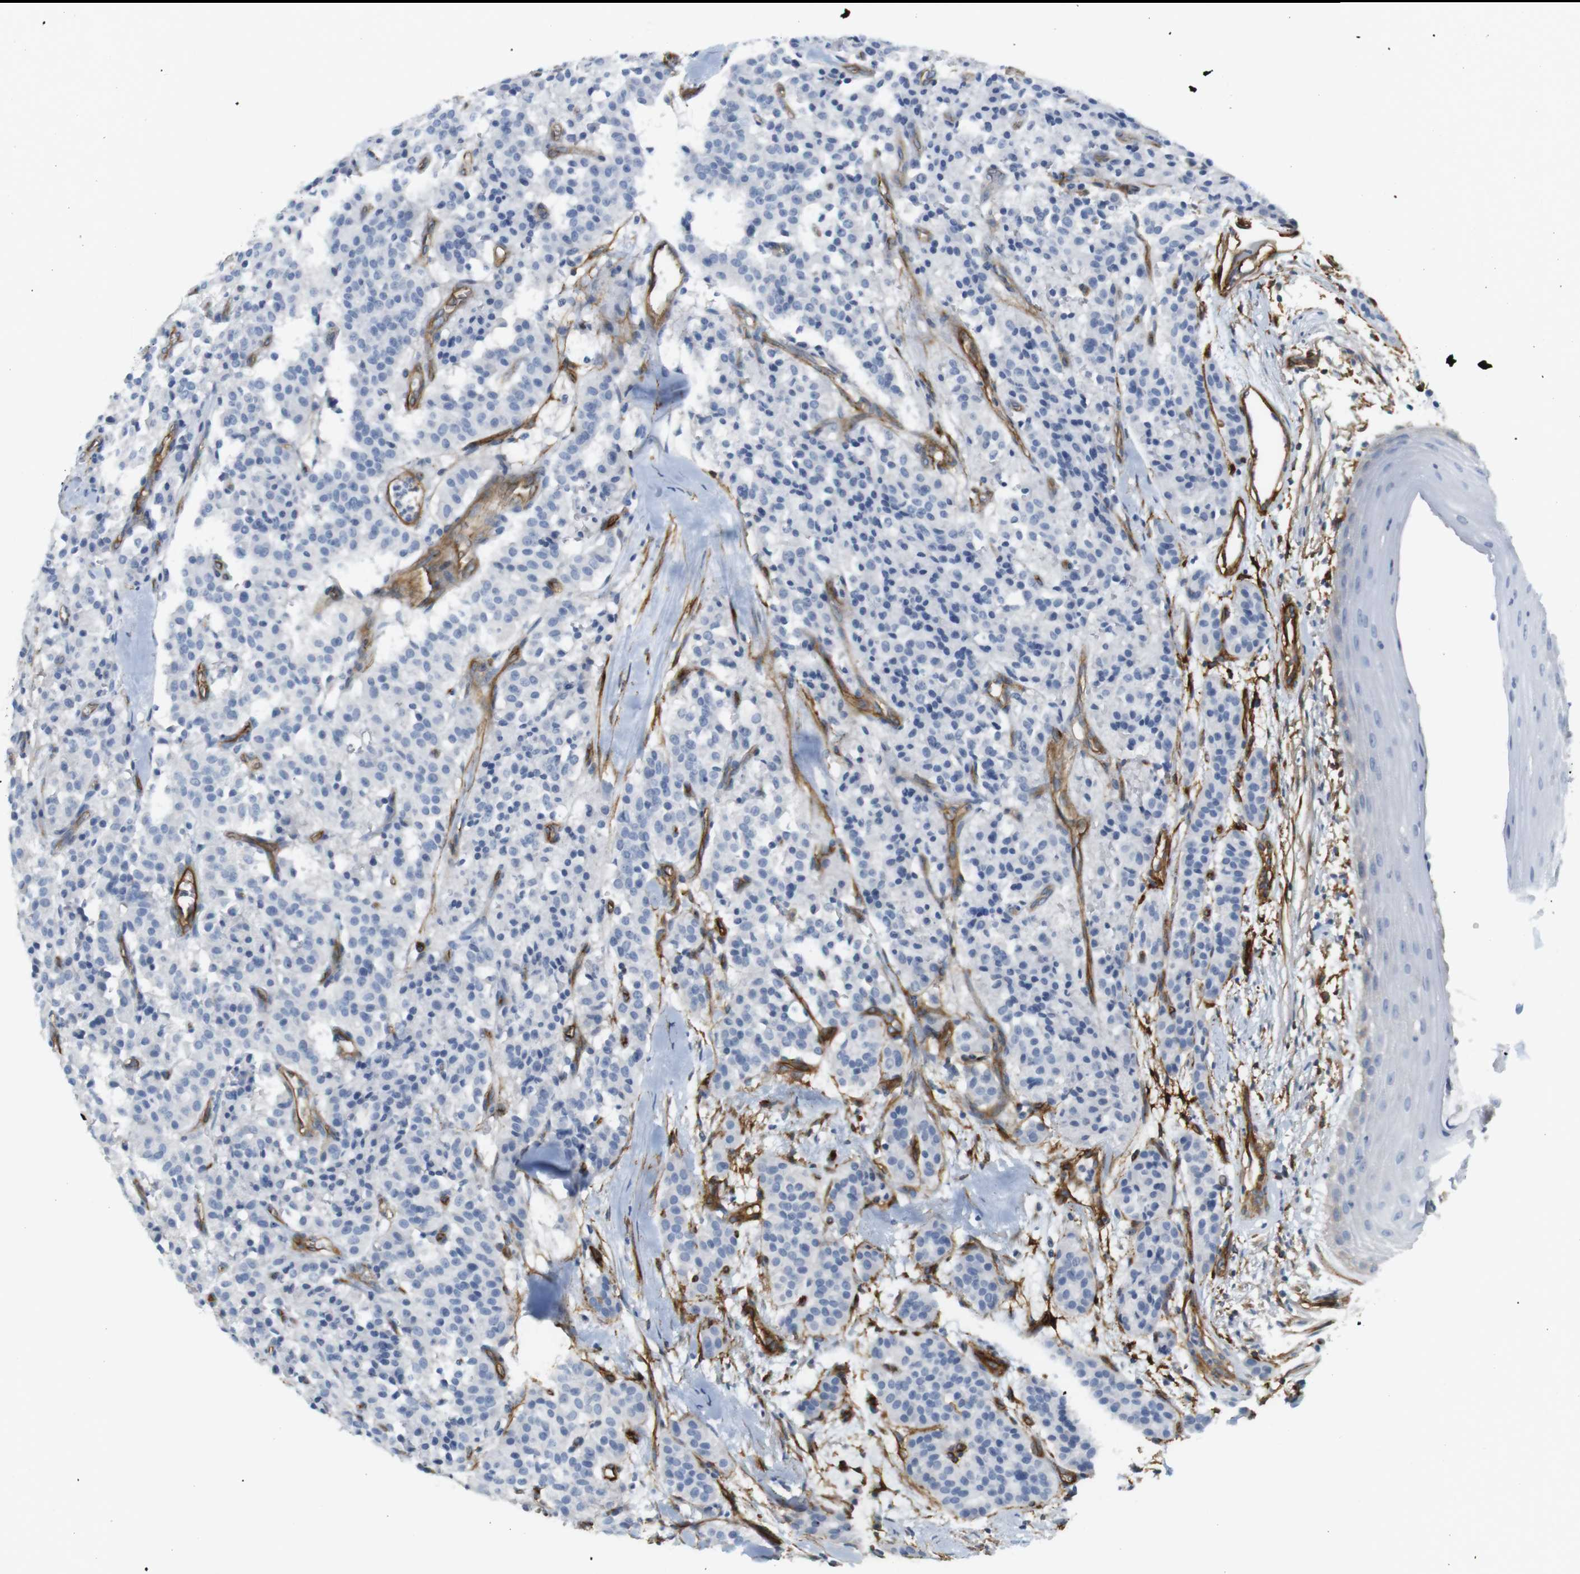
{"staining": {"intensity": "negative", "quantity": "none", "location": "none"}, "tissue": "carcinoid", "cell_type": "Tumor cells", "image_type": "cancer", "snomed": [{"axis": "morphology", "description": "Carcinoid, malignant, NOS"}, {"axis": "topography", "description": "Lung"}], "caption": "This is a micrograph of immunohistochemistry (IHC) staining of malignant carcinoid, which shows no expression in tumor cells.", "gene": "F2R", "patient": {"sex": "male", "age": 30}}